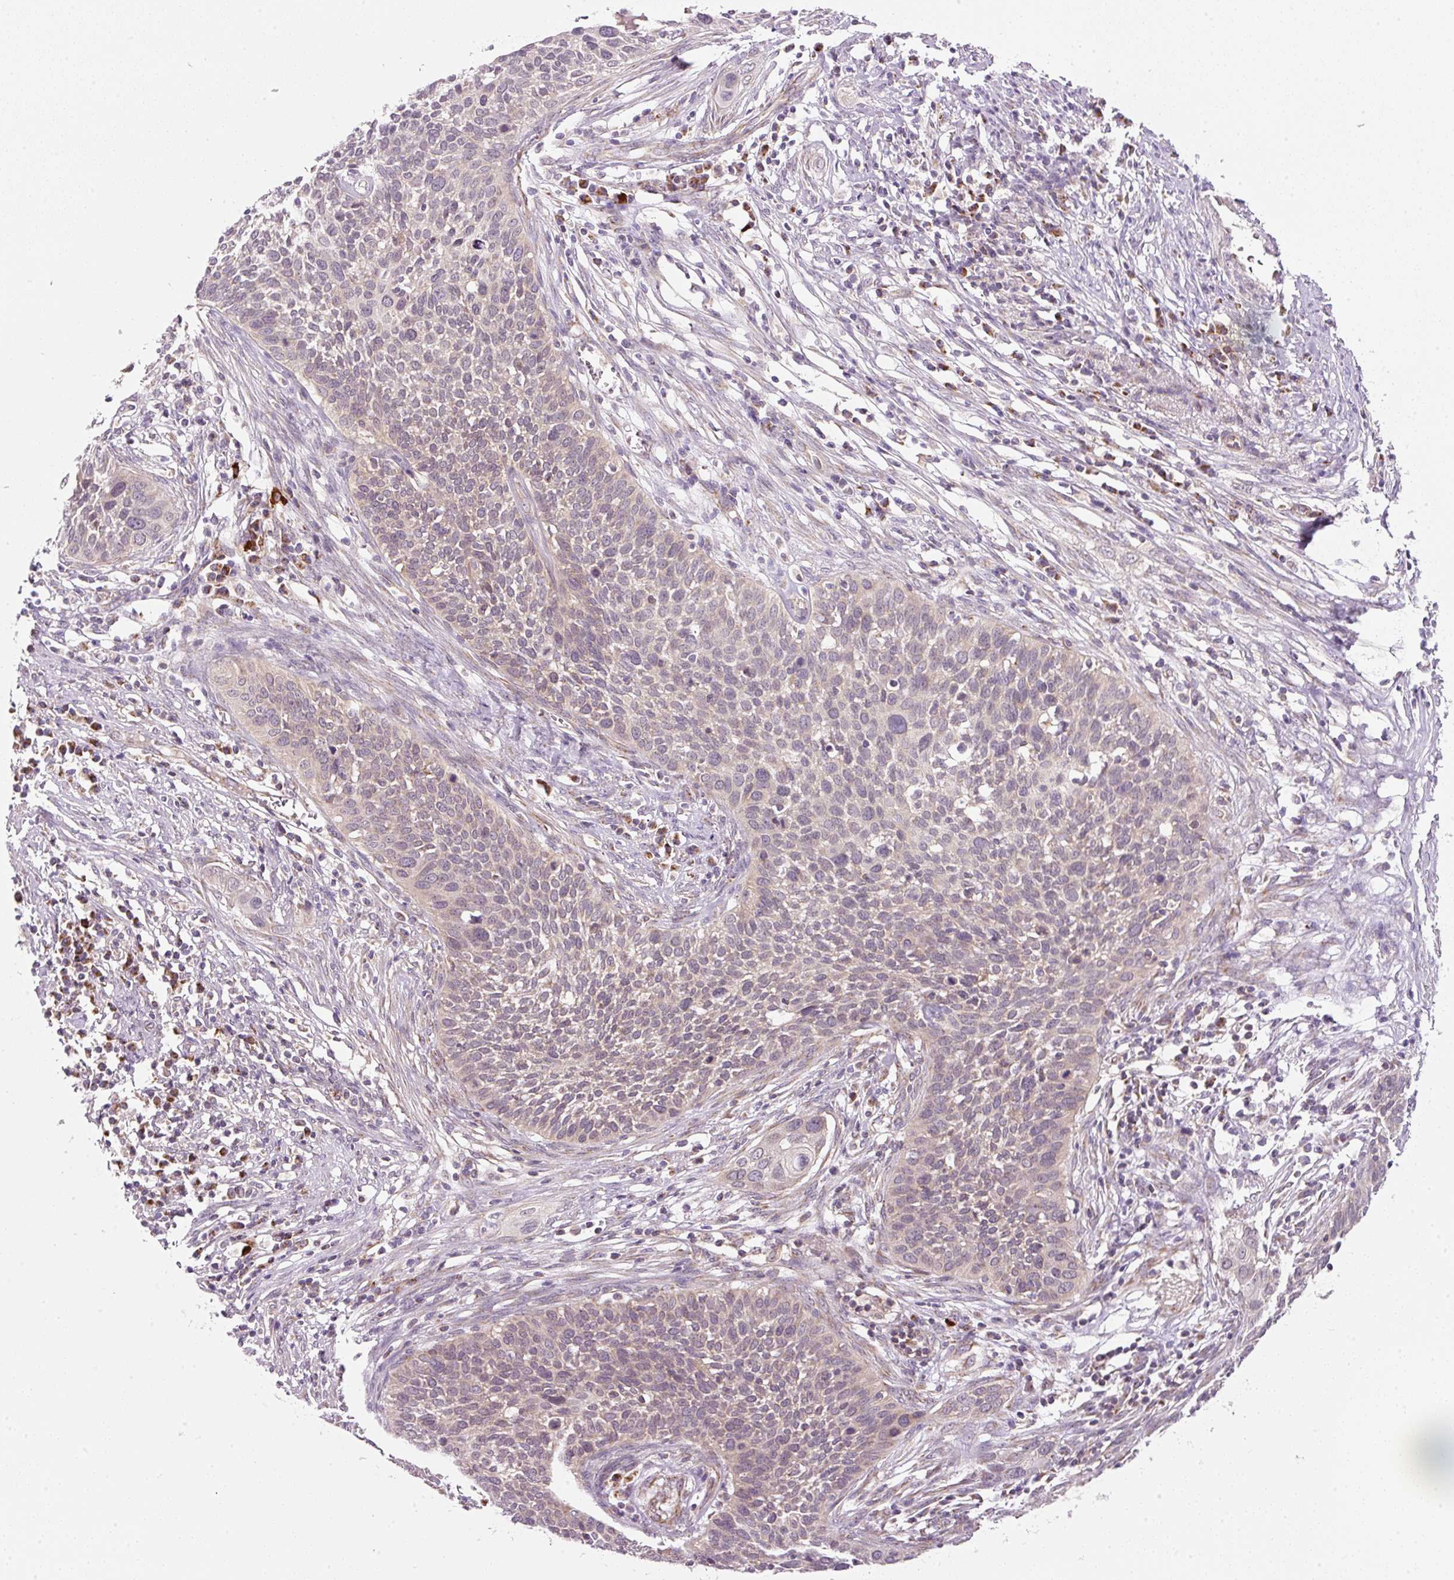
{"staining": {"intensity": "weak", "quantity": "<25%", "location": "cytoplasmic/membranous"}, "tissue": "cervical cancer", "cell_type": "Tumor cells", "image_type": "cancer", "snomed": [{"axis": "morphology", "description": "Squamous cell carcinoma, NOS"}, {"axis": "topography", "description": "Cervix"}], "caption": "Tumor cells are negative for protein expression in human cervical squamous cell carcinoma.", "gene": "FAM78B", "patient": {"sex": "female", "age": 34}}